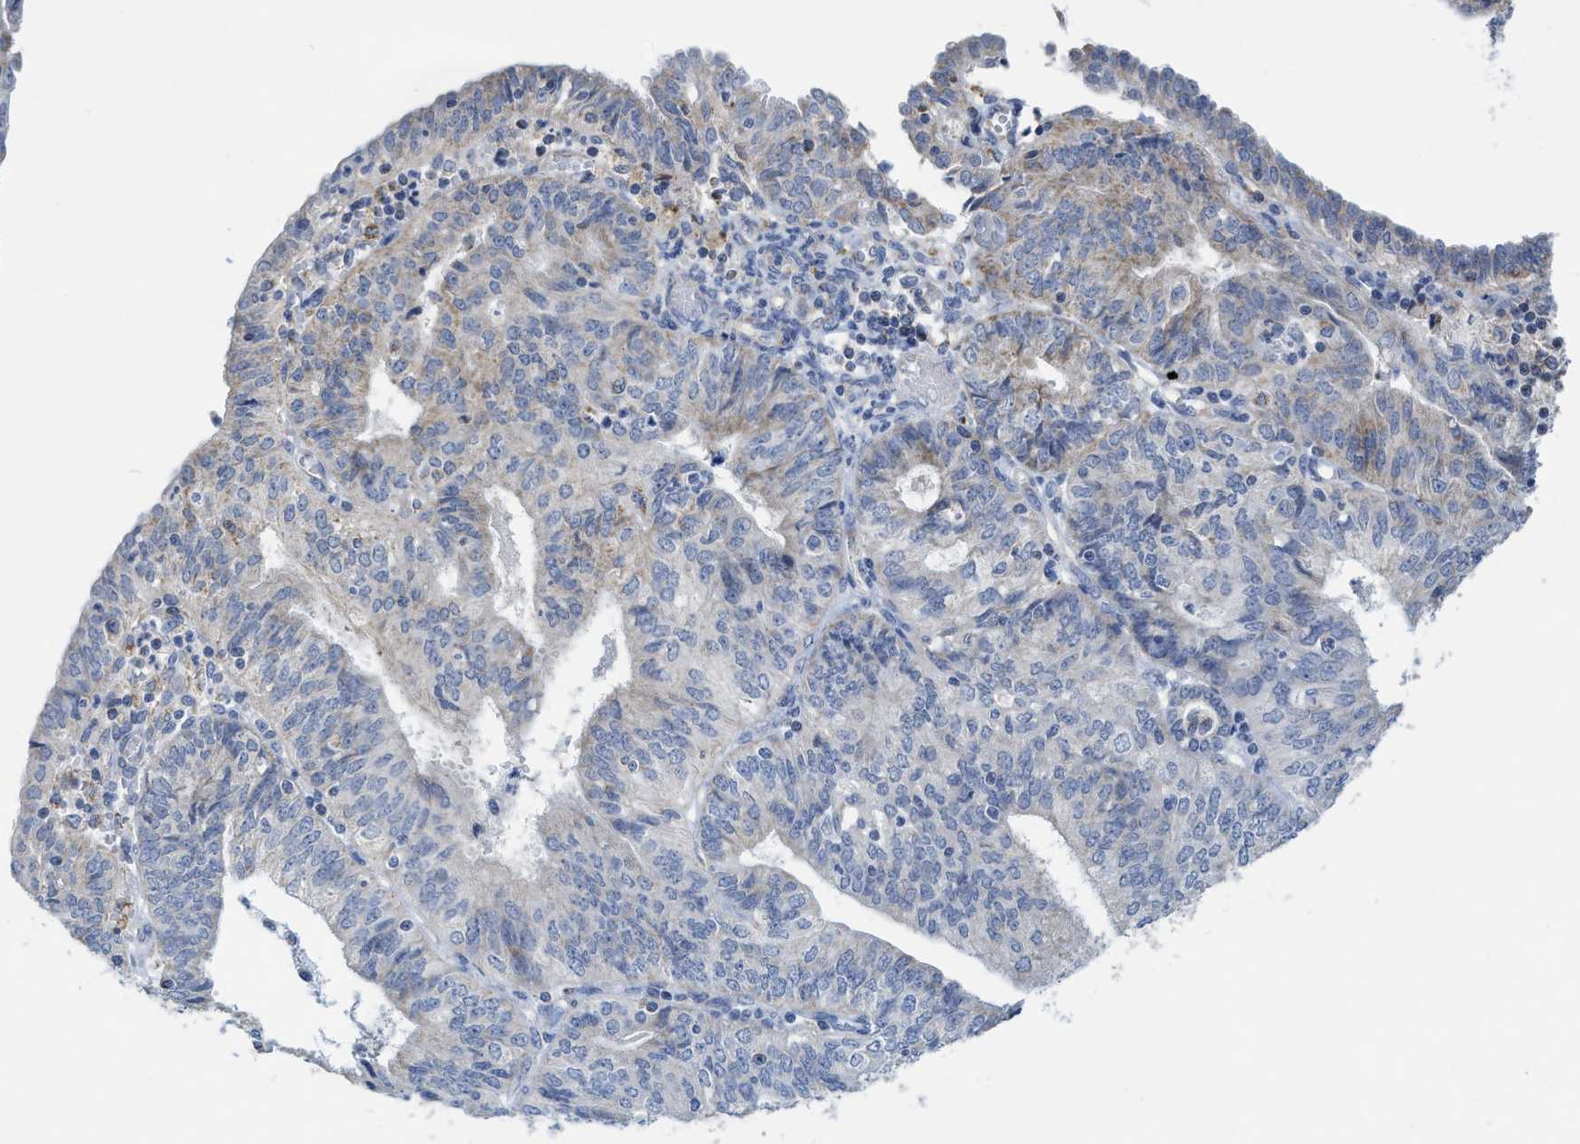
{"staining": {"intensity": "weak", "quantity": "25%-75%", "location": "cytoplasmic/membranous"}, "tissue": "endometrial cancer", "cell_type": "Tumor cells", "image_type": "cancer", "snomed": [{"axis": "morphology", "description": "Adenocarcinoma, NOS"}, {"axis": "topography", "description": "Endometrium"}], "caption": "Immunohistochemistry (IHC) (DAB (3,3'-diaminobenzidine)) staining of endometrial cancer exhibits weak cytoplasmic/membranous protein staining in about 25%-75% of tumor cells.", "gene": "GATD3", "patient": {"sex": "female", "age": 58}}